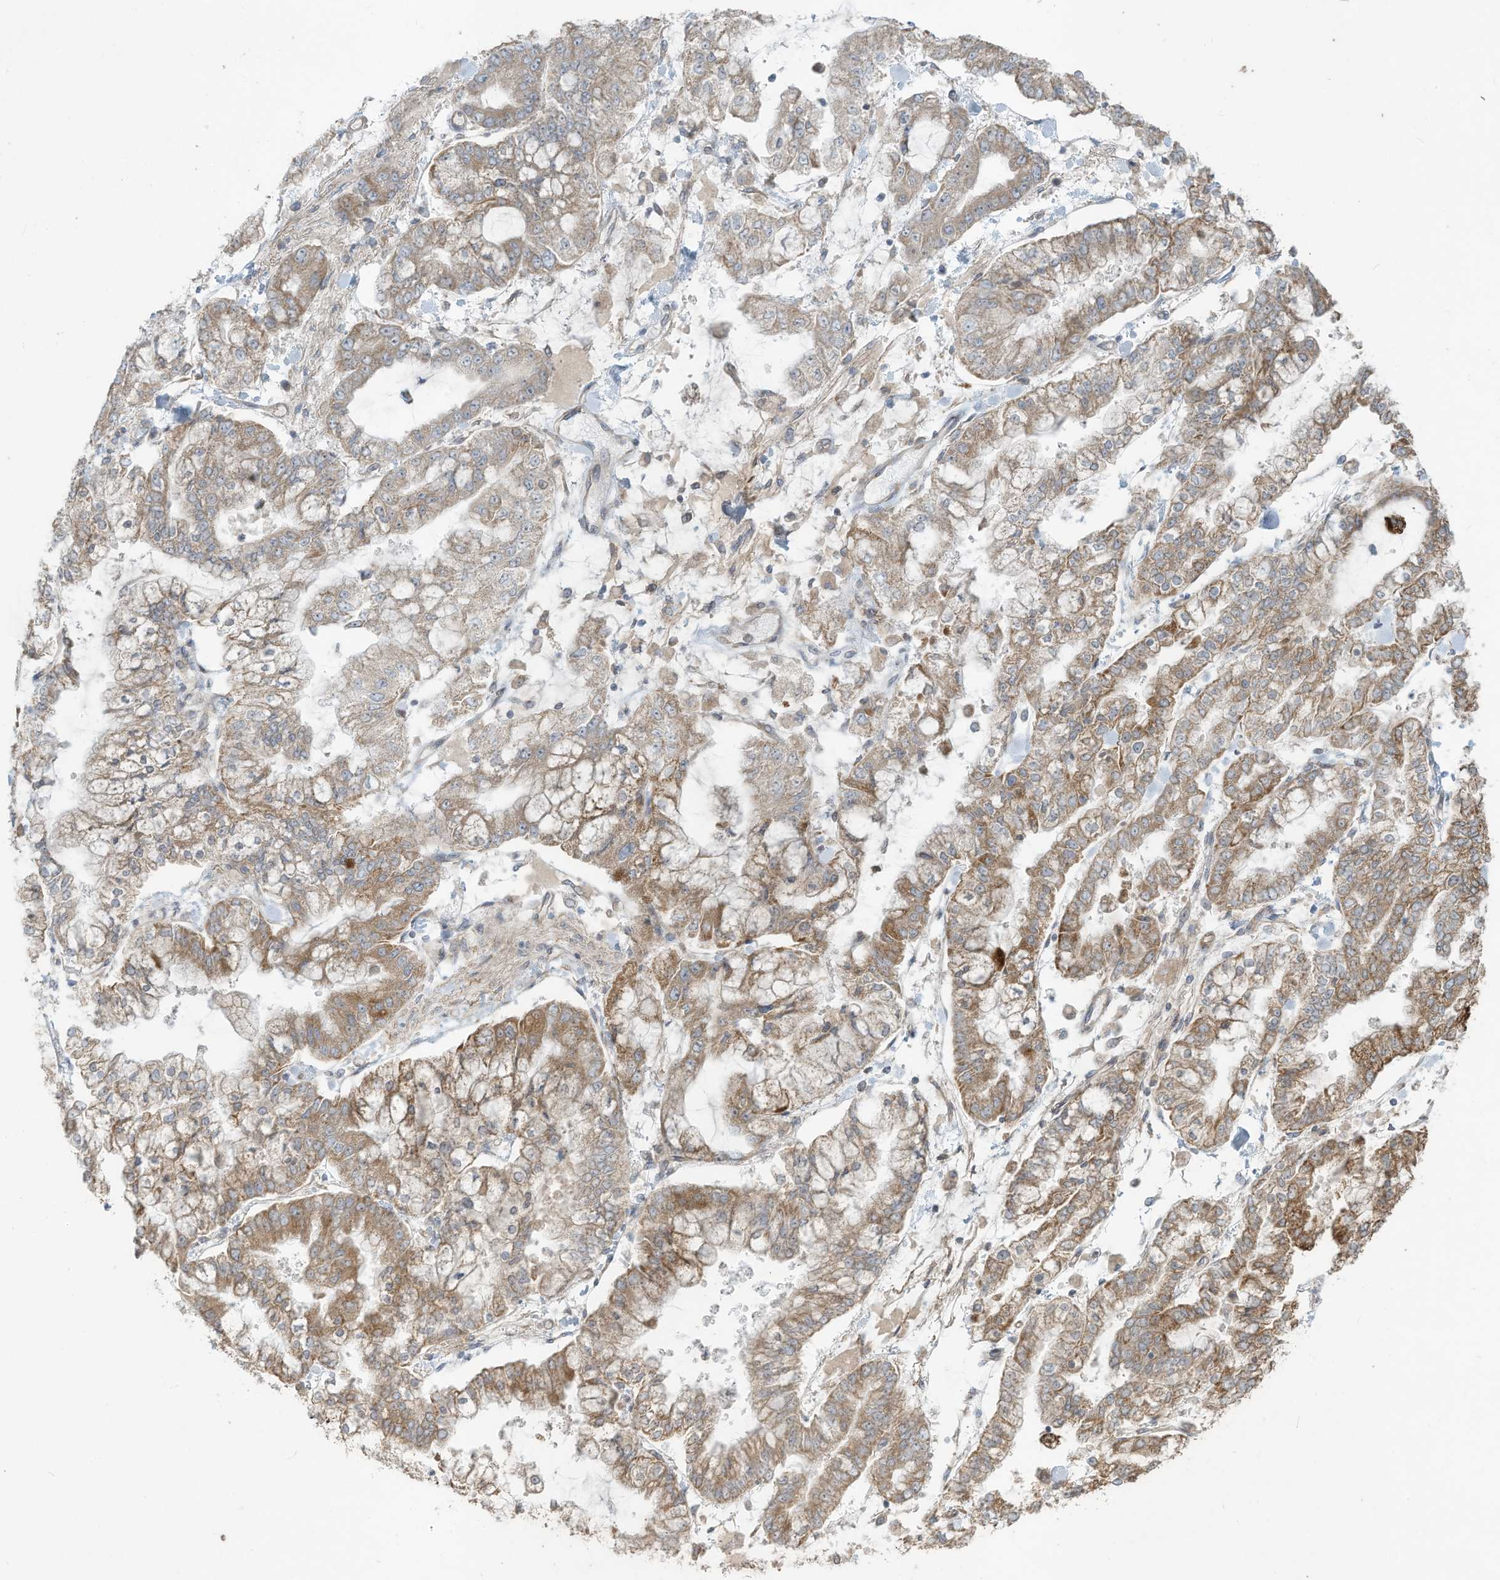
{"staining": {"intensity": "moderate", "quantity": ">75%", "location": "cytoplasmic/membranous"}, "tissue": "stomach cancer", "cell_type": "Tumor cells", "image_type": "cancer", "snomed": [{"axis": "morphology", "description": "Normal tissue, NOS"}, {"axis": "morphology", "description": "Adenocarcinoma, NOS"}, {"axis": "topography", "description": "Stomach, upper"}, {"axis": "topography", "description": "Stomach"}], "caption": "Immunohistochemistry photomicrograph of adenocarcinoma (stomach) stained for a protein (brown), which demonstrates medium levels of moderate cytoplasmic/membranous positivity in about >75% of tumor cells.", "gene": "MAGIX", "patient": {"sex": "male", "age": 76}}